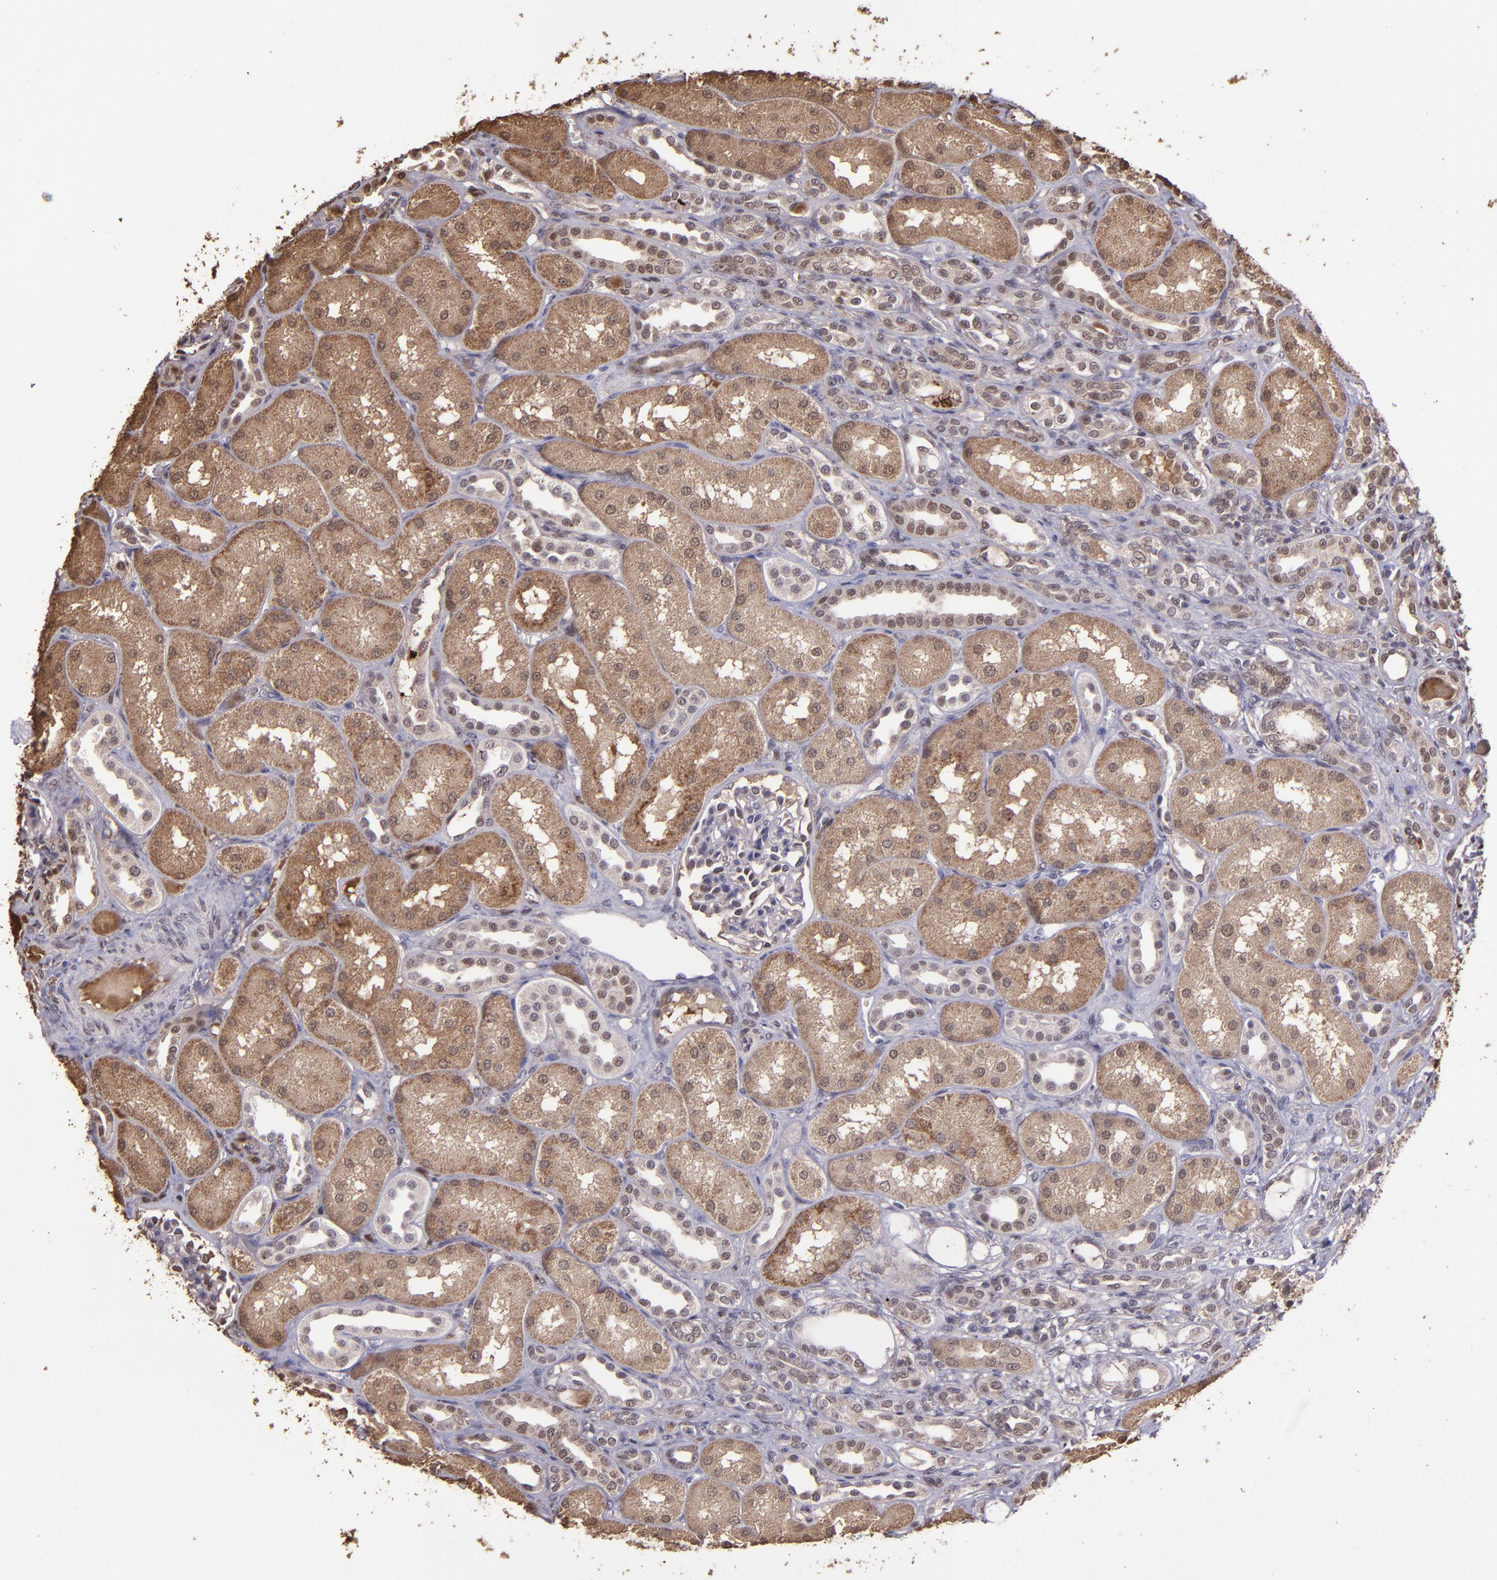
{"staining": {"intensity": "weak", "quantity": "<25%", "location": "nuclear"}, "tissue": "kidney", "cell_type": "Cells in glomeruli", "image_type": "normal", "snomed": [{"axis": "morphology", "description": "Normal tissue, NOS"}, {"axis": "topography", "description": "Kidney"}], "caption": "An immunohistochemistry photomicrograph of benign kidney is shown. There is no staining in cells in glomeruli of kidney. (IHC, brightfield microscopy, high magnification).", "gene": "SERPINF2", "patient": {"sex": "male", "age": 7}}